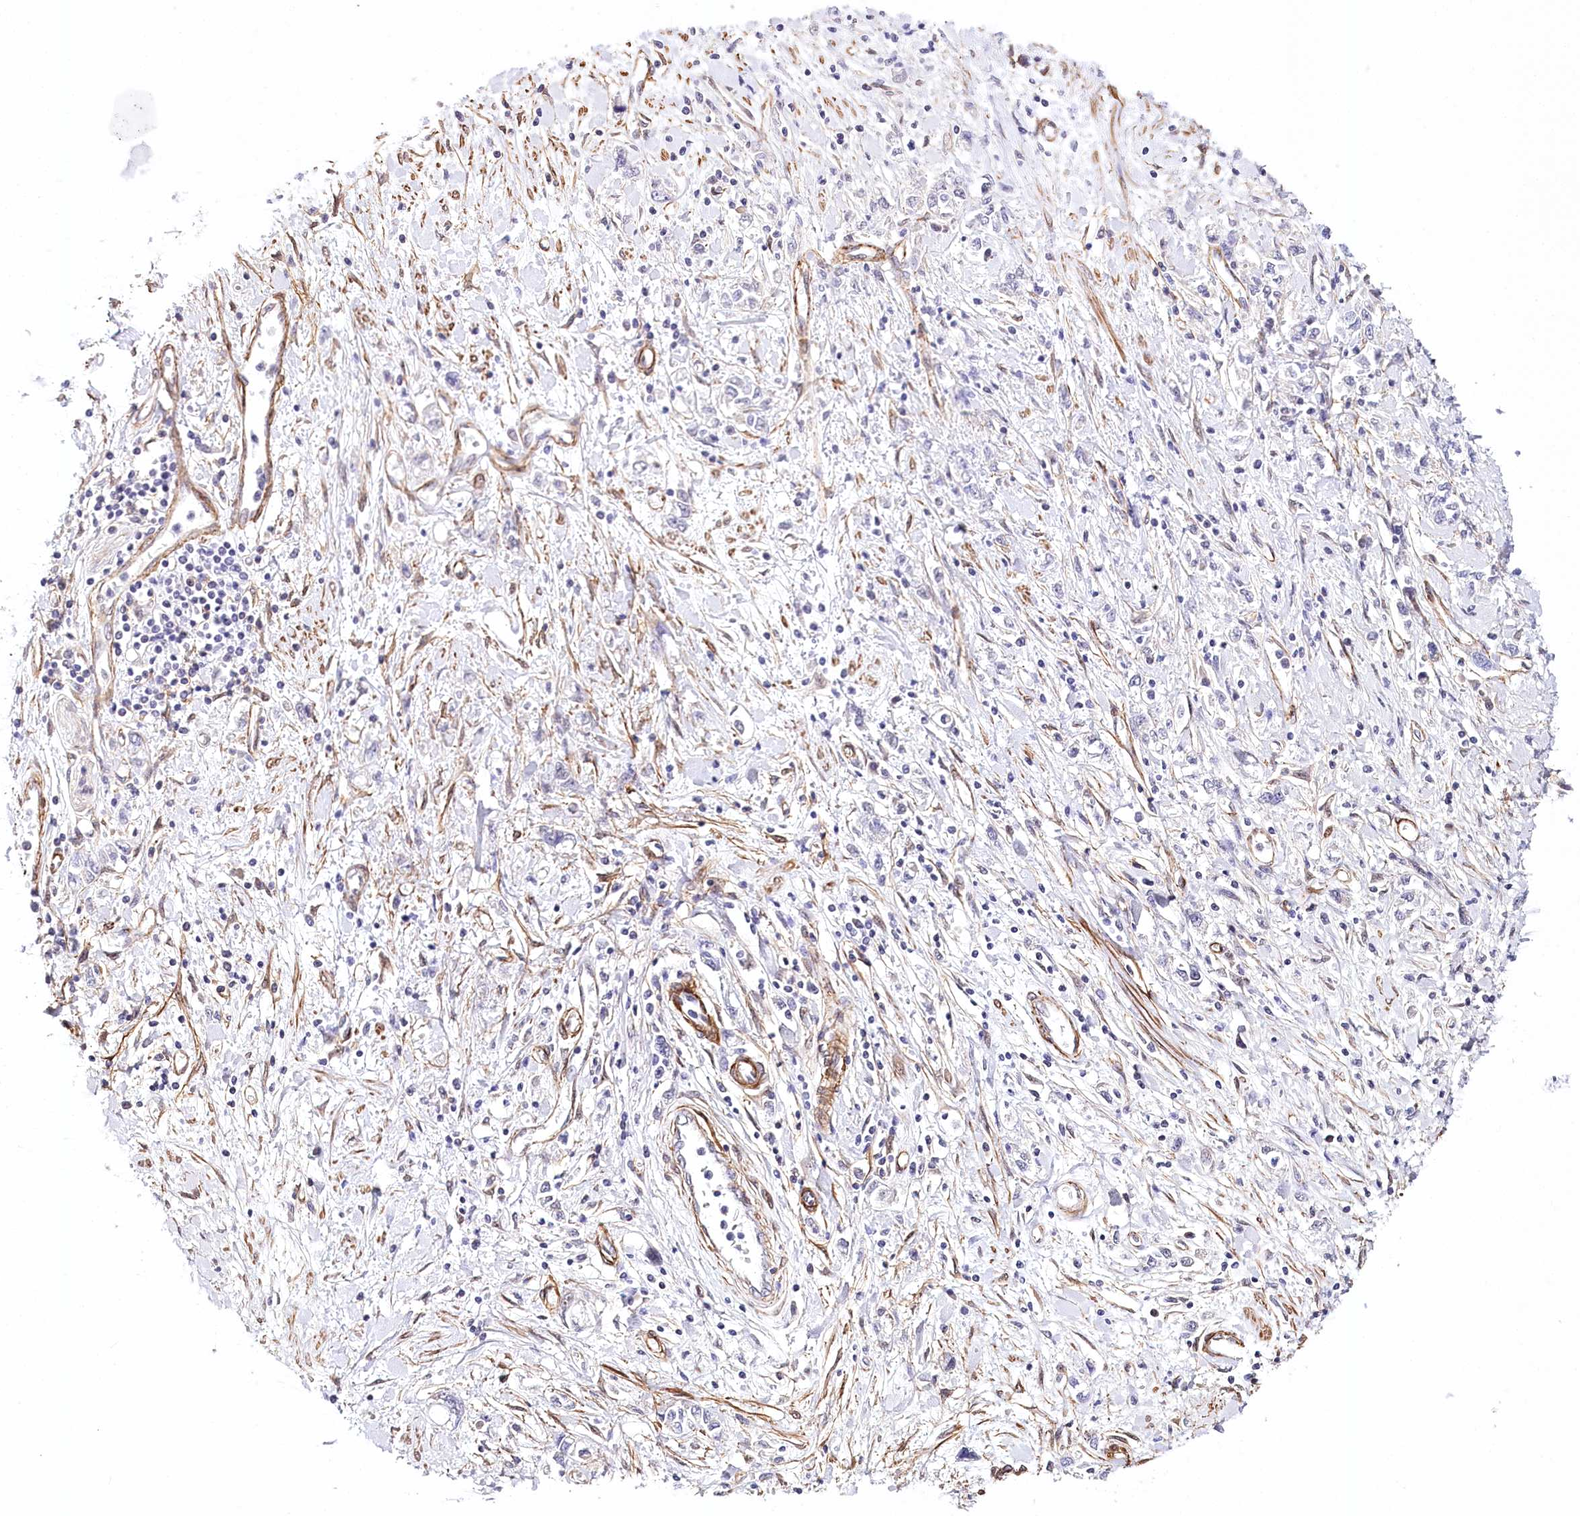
{"staining": {"intensity": "negative", "quantity": "none", "location": "none"}, "tissue": "stomach cancer", "cell_type": "Tumor cells", "image_type": "cancer", "snomed": [{"axis": "morphology", "description": "Adenocarcinoma, NOS"}, {"axis": "topography", "description": "Stomach"}], "caption": "High power microscopy image of an IHC photomicrograph of stomach adenocarcinoma, revealing no significant positivity in tumor cells.", "gene": "PPP2R5B", "patient": {"sex": "female", "age": 76}}